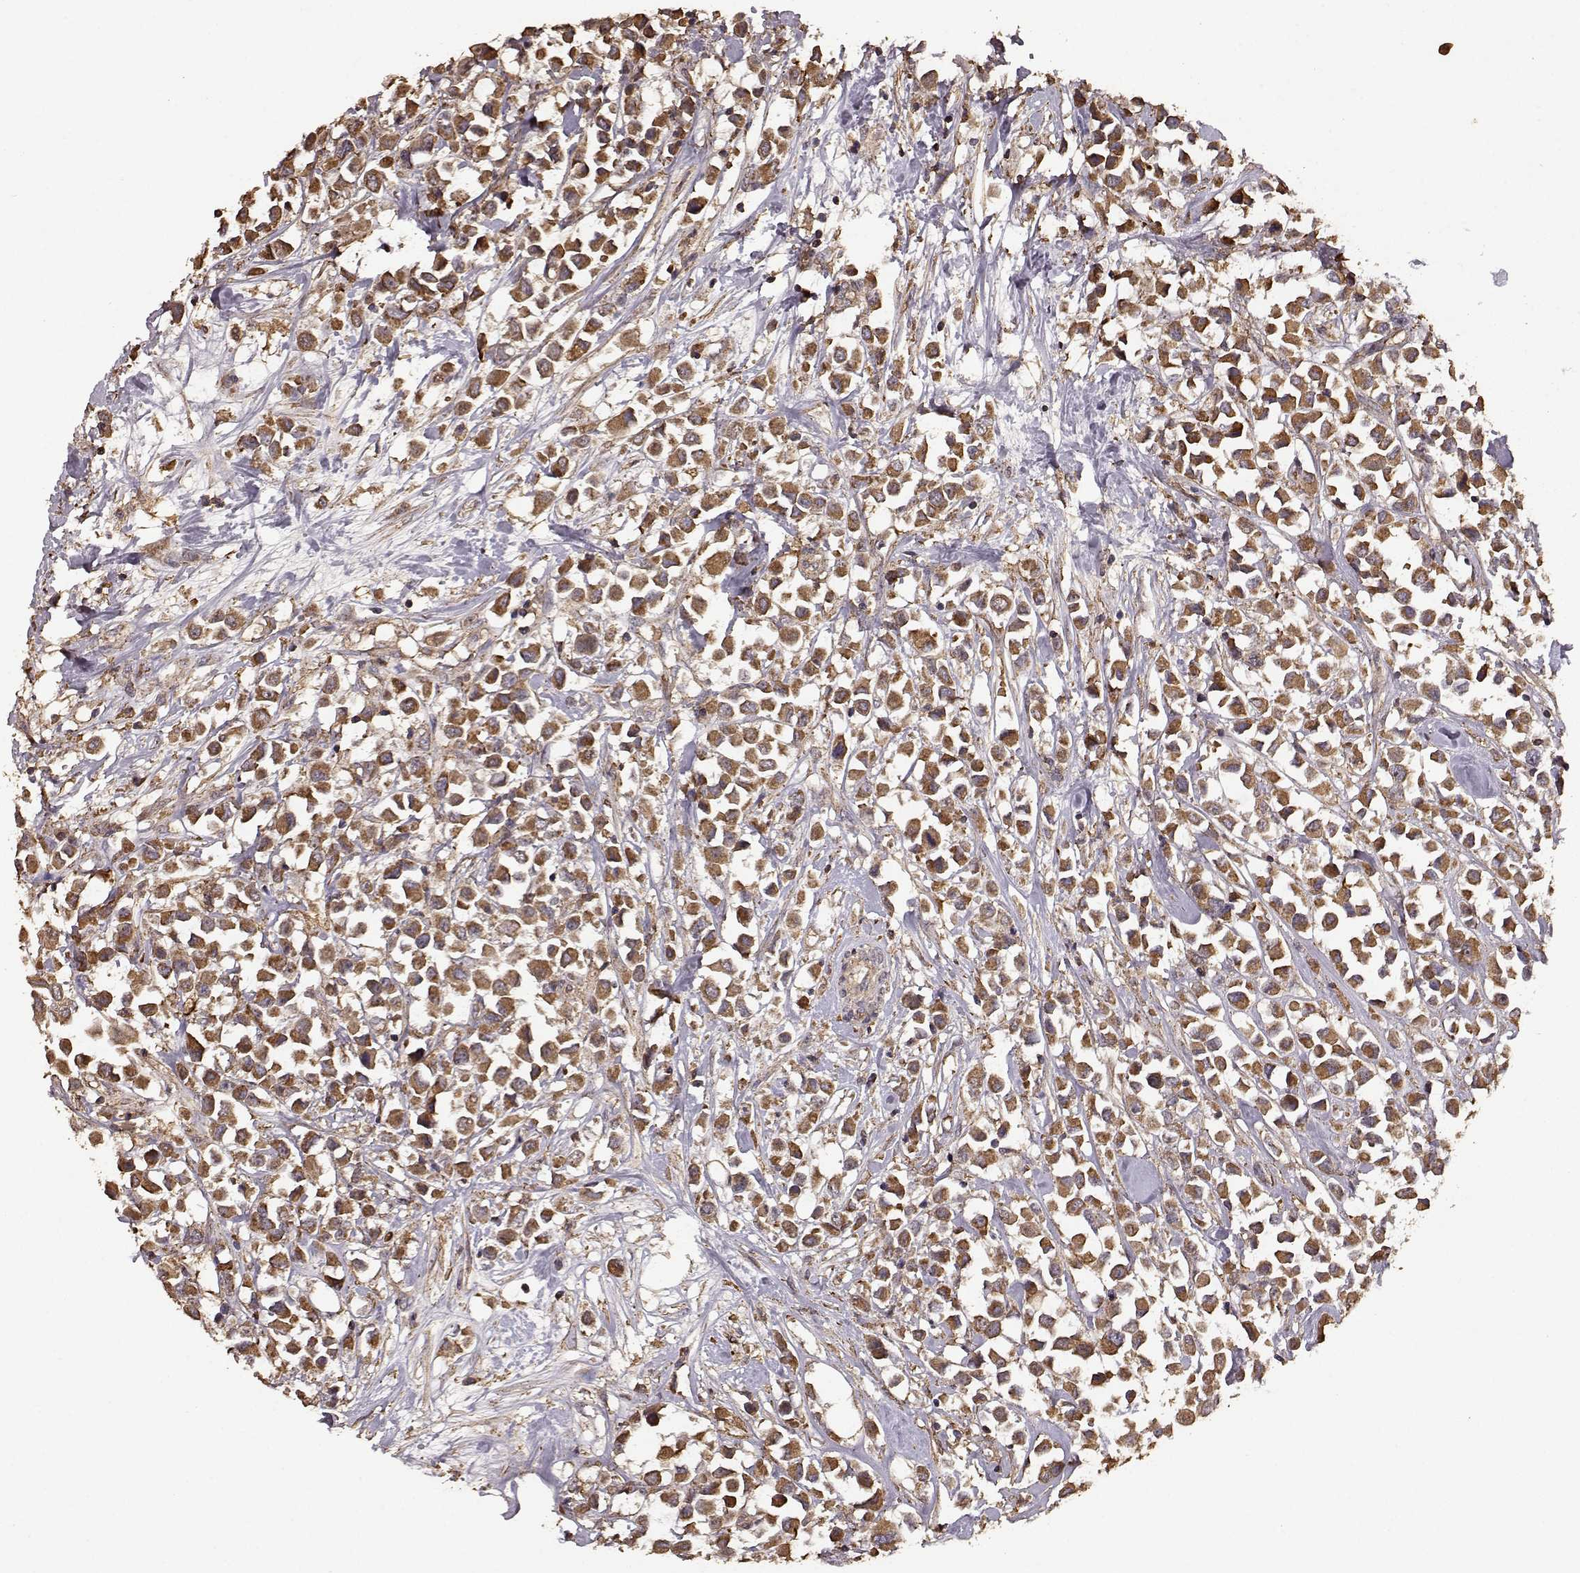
{"staining": {"intensity": "strong", "quantity": ">75%", "location": "cytoplasmic/membranous"}, "tissue": "breast cancer", "cell_type": "Tumor cells", "image_type": "cancer", "snomed": [{"axis": "morphology", "description": "Duct carcinoma"}, {"axis": "topography", "description": "Breast"}], "caption": "Immunohistochemical staining of human breast cancer displays high levels of strong cytoplasmic/membranous positivity in about >75% of tumor cells.", "gene": "PTGES2", "patient": {"sex": "female", "age": 61}}